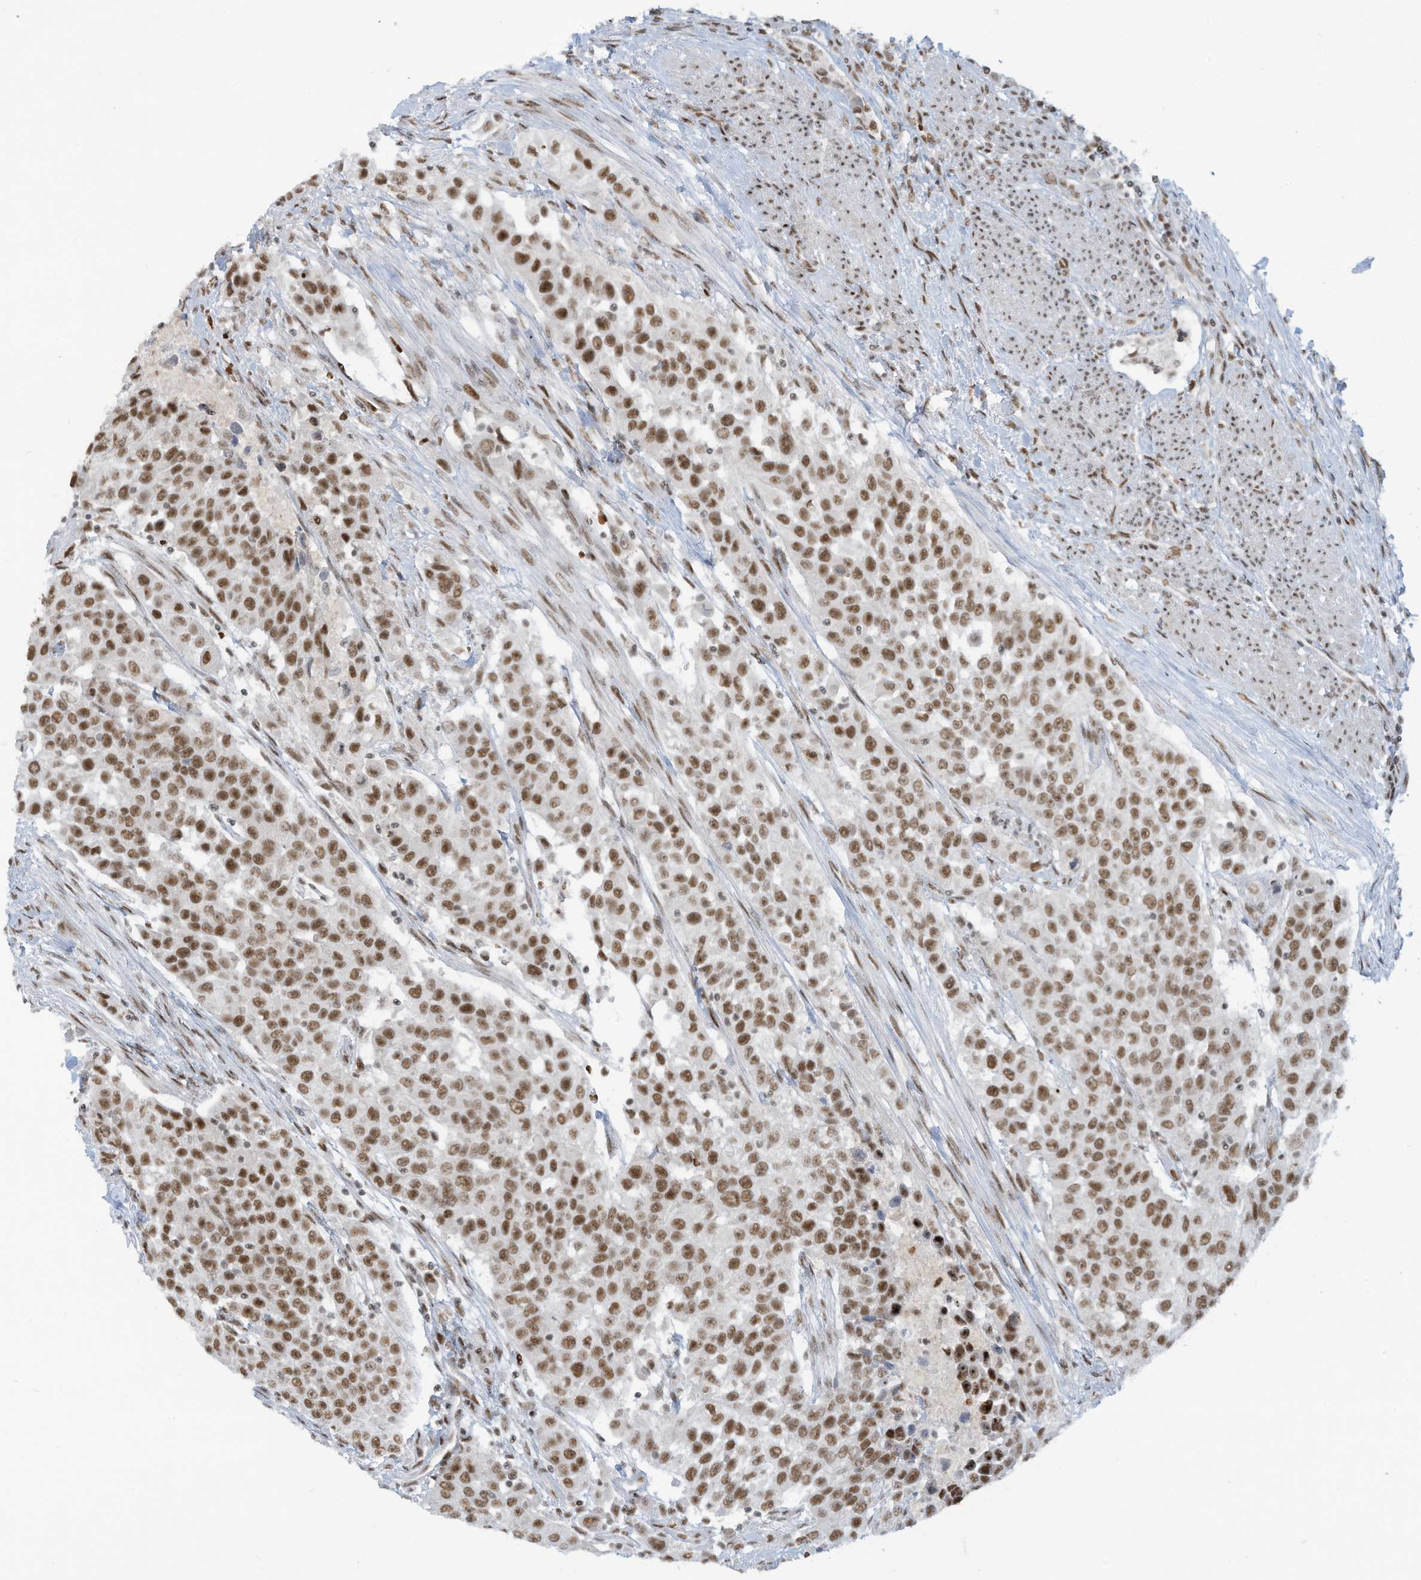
{"staining": {"intensity": "moderate", "quantity": ">75%", "location": "nuclear"}, "tissue": "urothelial cancer", "cell_type": "Tumor cells", "image_type": "cancer", "snomed": [{"axis": "morphology", "description": "Urothelial carcinoma, High grade"}, {"axis": "topography", "description": "Urinary bladder"}], "caption": "Tumor cells exhibit medium levels of moderate nuclear staining in about >75% of cells in human high-grade urothelial carcinoma. (Brightfield microscopy of DAB IHC at high magnification).", "gene": "ECT2L", "patient": {"sex": "female", "age": 80}}